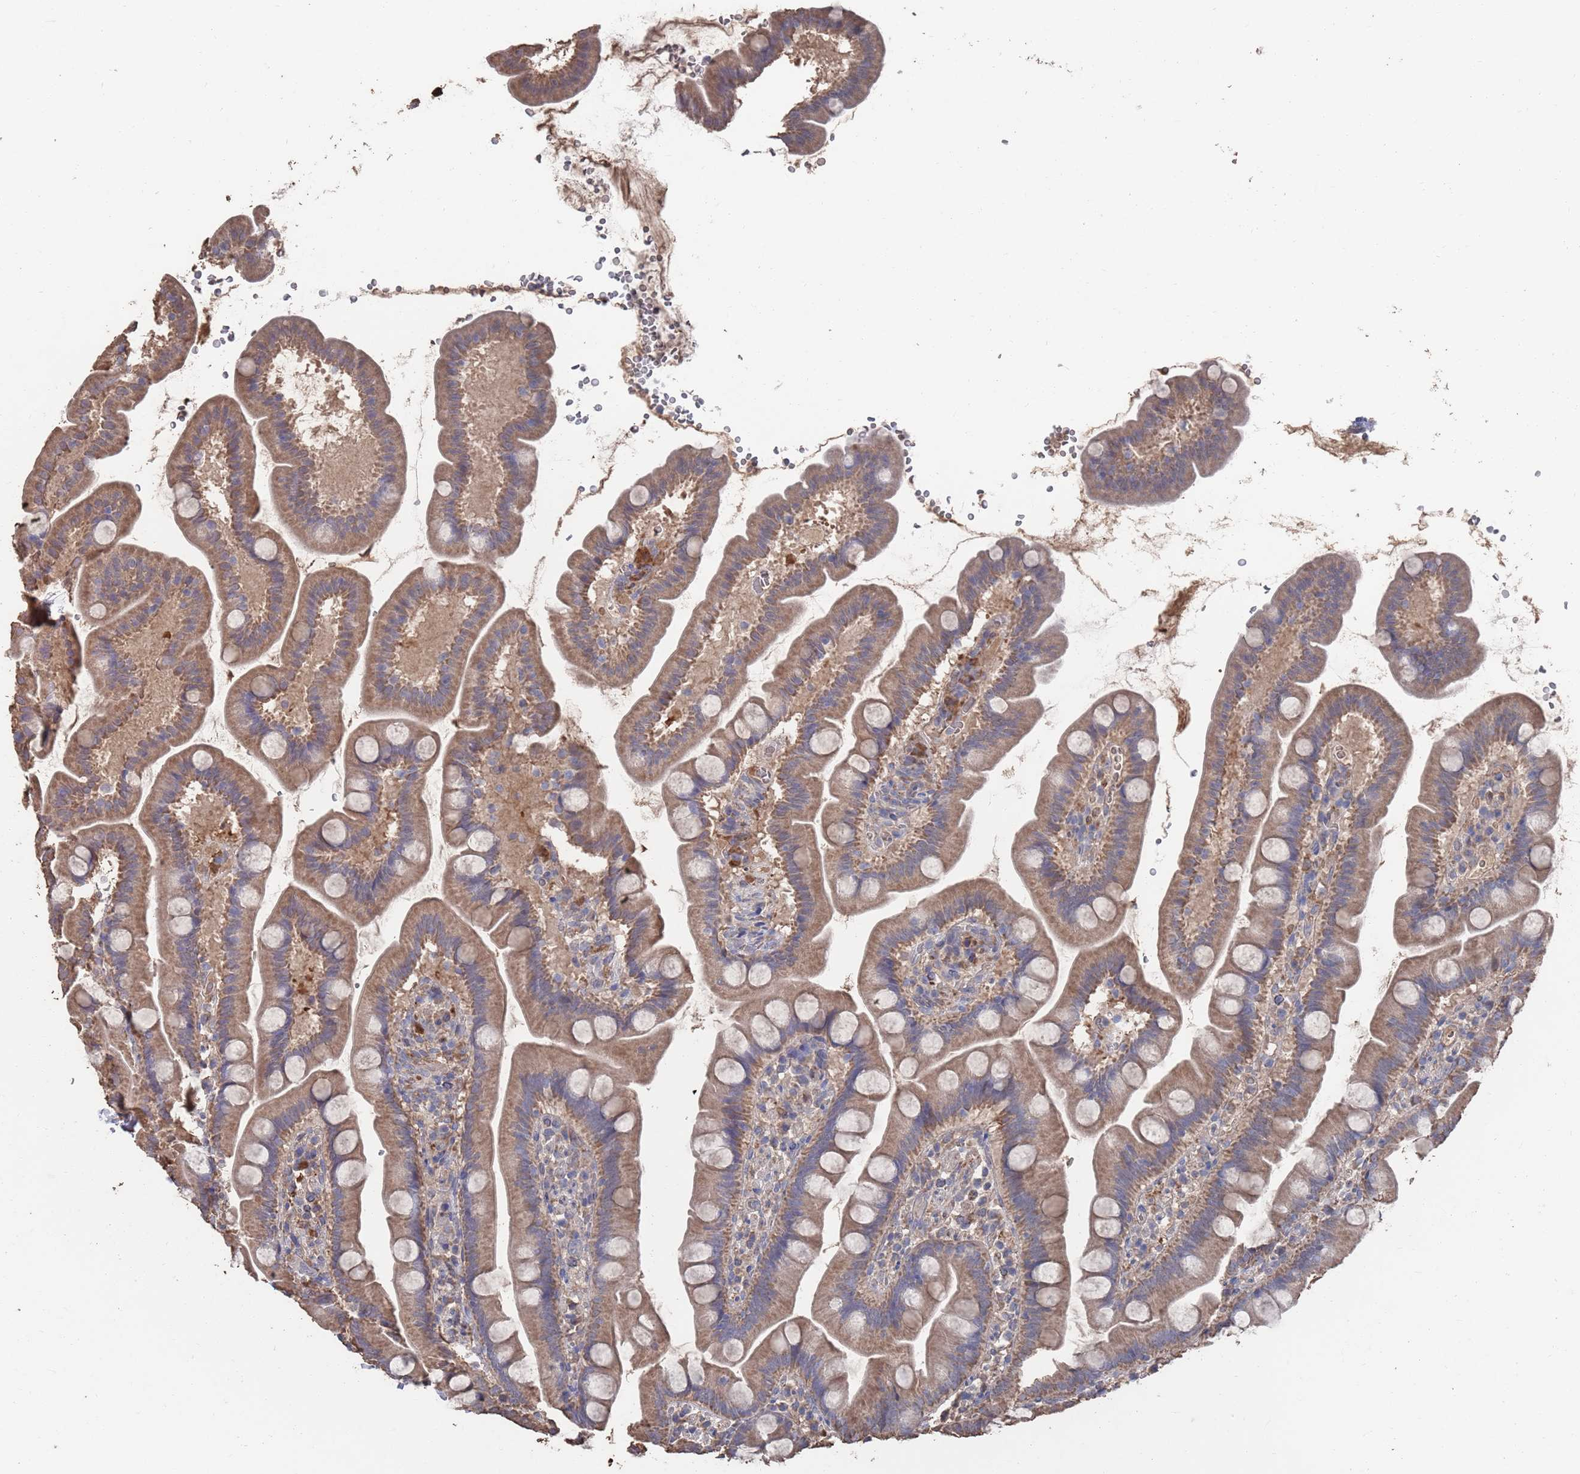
{"staining": {"intensity": "moderate", "quantity": "25%-75%", "location": "cytoplasmic/membranous"}, "tissue": "small intestine", "cell_type": "Glandular cells", "image_type": "normal", "snomed": [{"axis": "morphology", "description": "Normal tissue, NOS"}, {"axis": "topography", "description": "Small intestine"}], "caption": "IHC histopathology image of benign small intestine: small intestine stained using immunohistochemistry displays medium levels of moderate protein expression localized specifically in the cytoplasmic/membranous of glandular cells, appearing as a cytoplasmic/membranous brown color.", "gene": "BTBD18", "patient": {"sex": "female", "age": 68}}